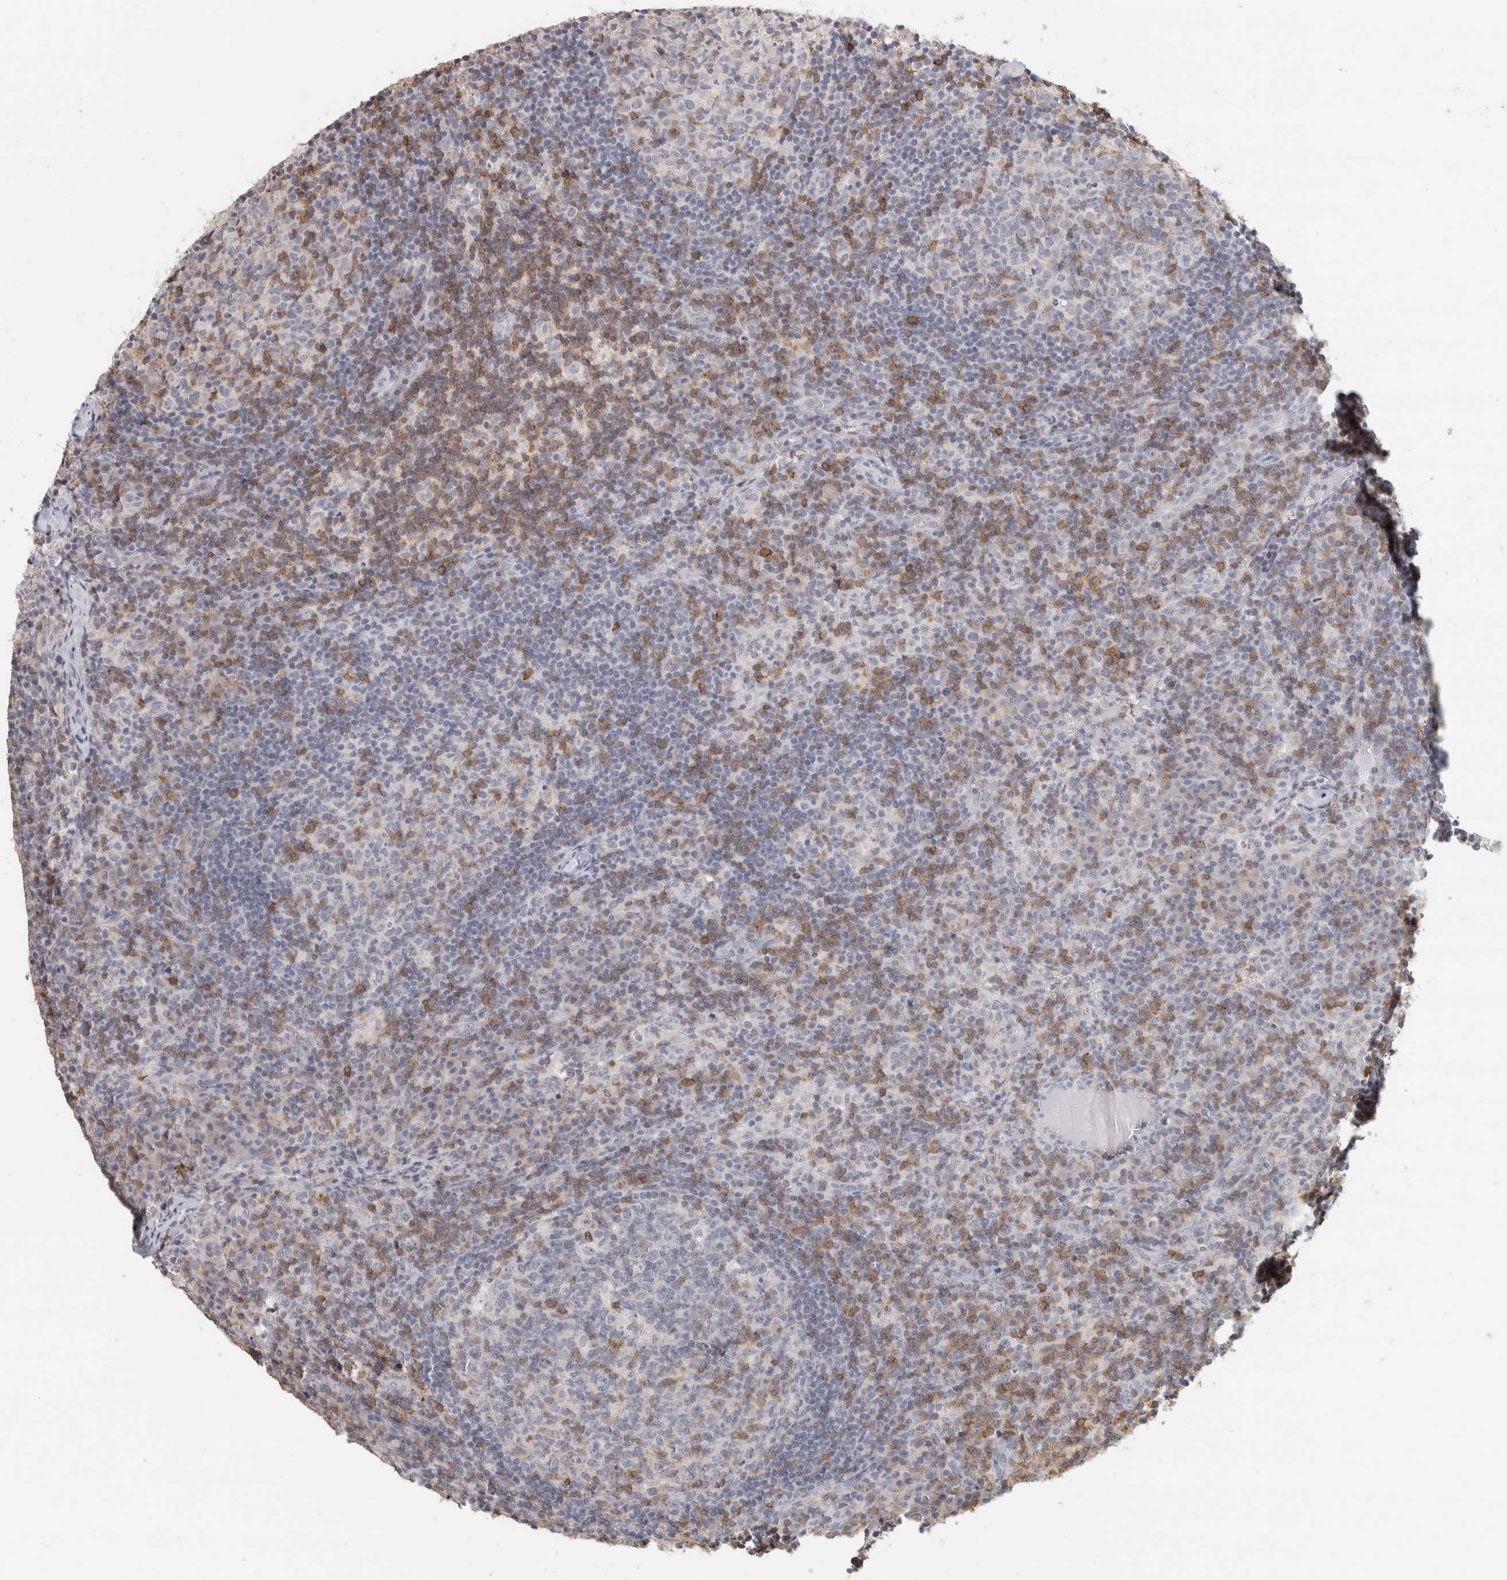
{"staining": {"intensity": "moderate", "quantity": "<25%", "location": "cytoplasmic/membranous"}, "tissue": "lymph node", "cell_type": "Germinal center cells", "image_type": "normal", "snomed": [{"axis": "morphology", "description": "Normal tissue, NOS"}, {"axis": "morphology", "description": "Inflammation, NOS"}, {"axis": "topography", "description": "Lymph node"}], "caption": "Germinal center cells display low levels of moderate cytoplasmic/membranous expression in about <25% of cells in unremarkable lymph node. Using DAB (3,3'-diaminobenzidine) (brown) and hematoxylin (blue) stains, captured at high magnification using brightfield microscopy.", "gene": "TRAT1", "patient": {"sex": "male", "age": 55}}